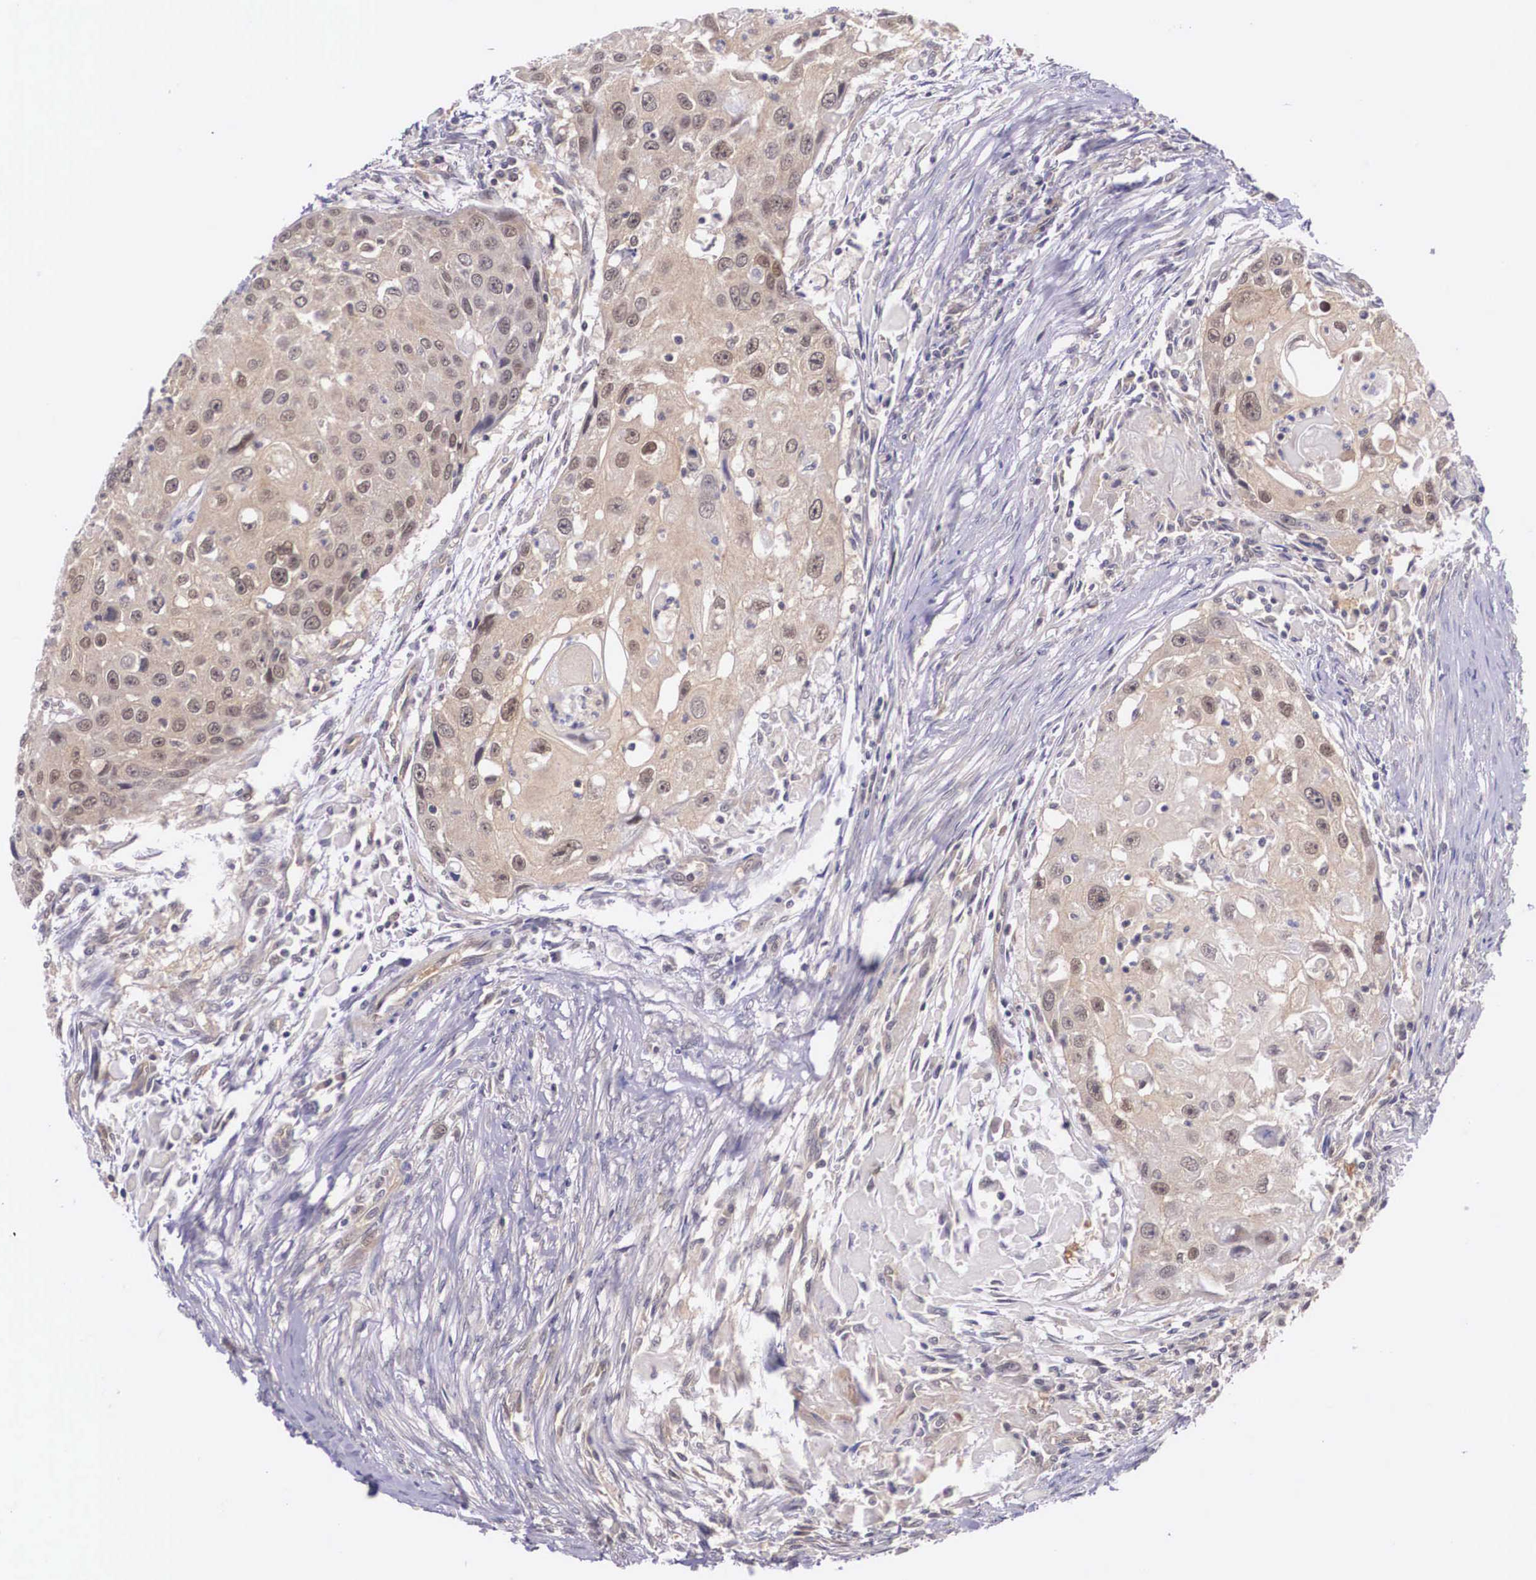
{"staining": {"intensity": "weak", "quantity": ">75%", "location": "cytoplasmic/membranous"}, "tissue": "head and neck cancer", "cell_type": "Tumor cells", "image_type": "cancer", "snomed": [{"axis": "morphology", "description": "Squamous cell carcinoma, NOS"}, {"axis": "topography", "description": "Head-Neck"}], "caption": "An image showing weak cytoplasmic/membranous positivity in about >75% of tumor cells in squamous cell carcinoma (head and neck), as visualized by brown immunohistochemical staining.", "gene": "IGBP1", "patient": {"sex": "male", "age": 64}}